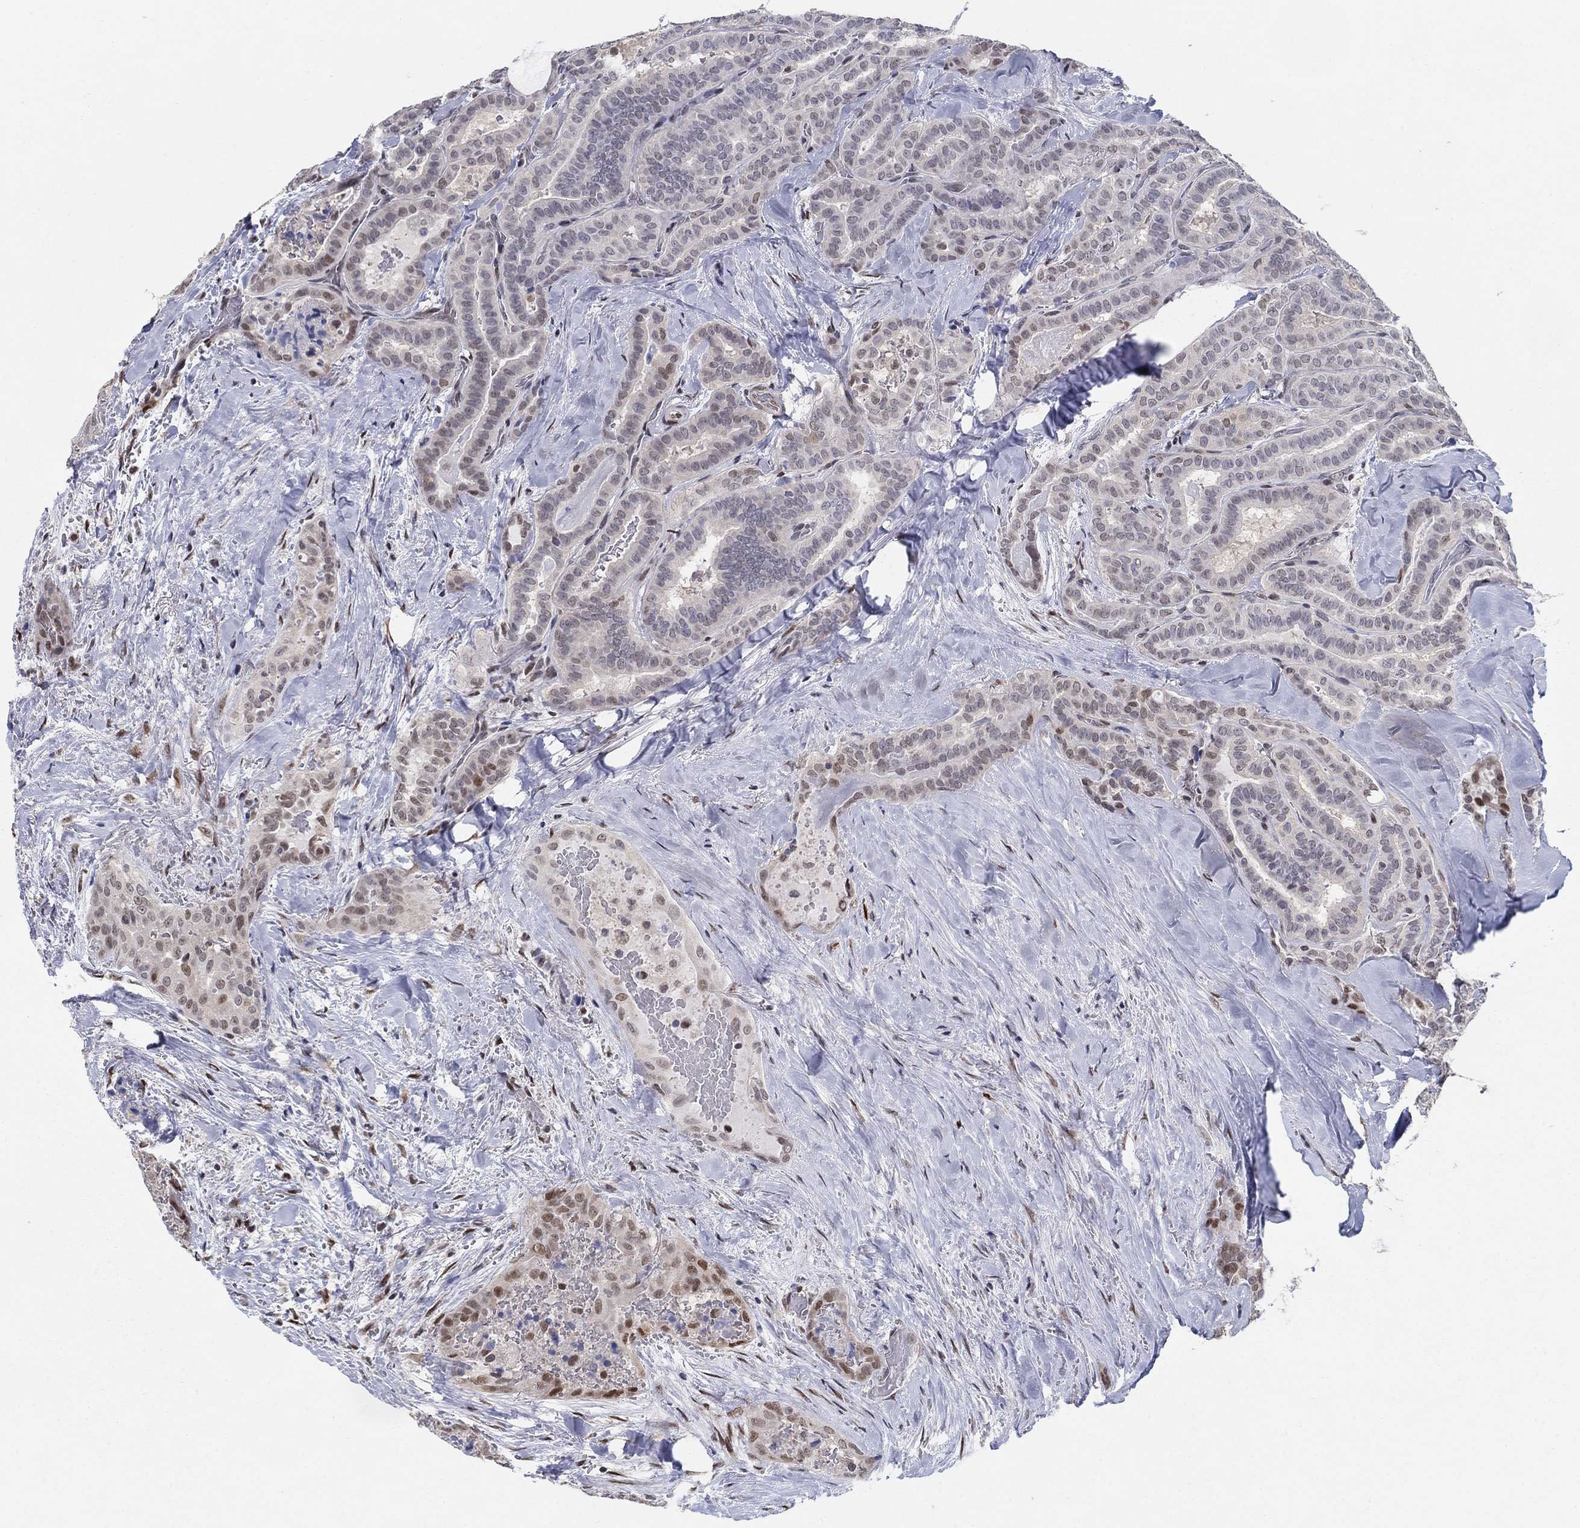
{"staining": {"intensity": "moderate", "quantity": "<25%", "location": "nuclear"}, "tissue": "thyroid cancer", "cell_type": "Tumor cells", "image_type": "cancer", "snomed": [{"axis": "morphology", "description": "Papillary adenocarcinoma, NOS"}, {"axis": "topography", "description": "Thyroid gland"}], "caption": "This micrograph shows immunohistochemistry (IHC) staining of human papillary adenocarcinoma (thyroid), with low moderate nuclear expression in about <25% of tumor cells.", "gene": "CENPE", "patient": {"sex": "female", "age": 39}}